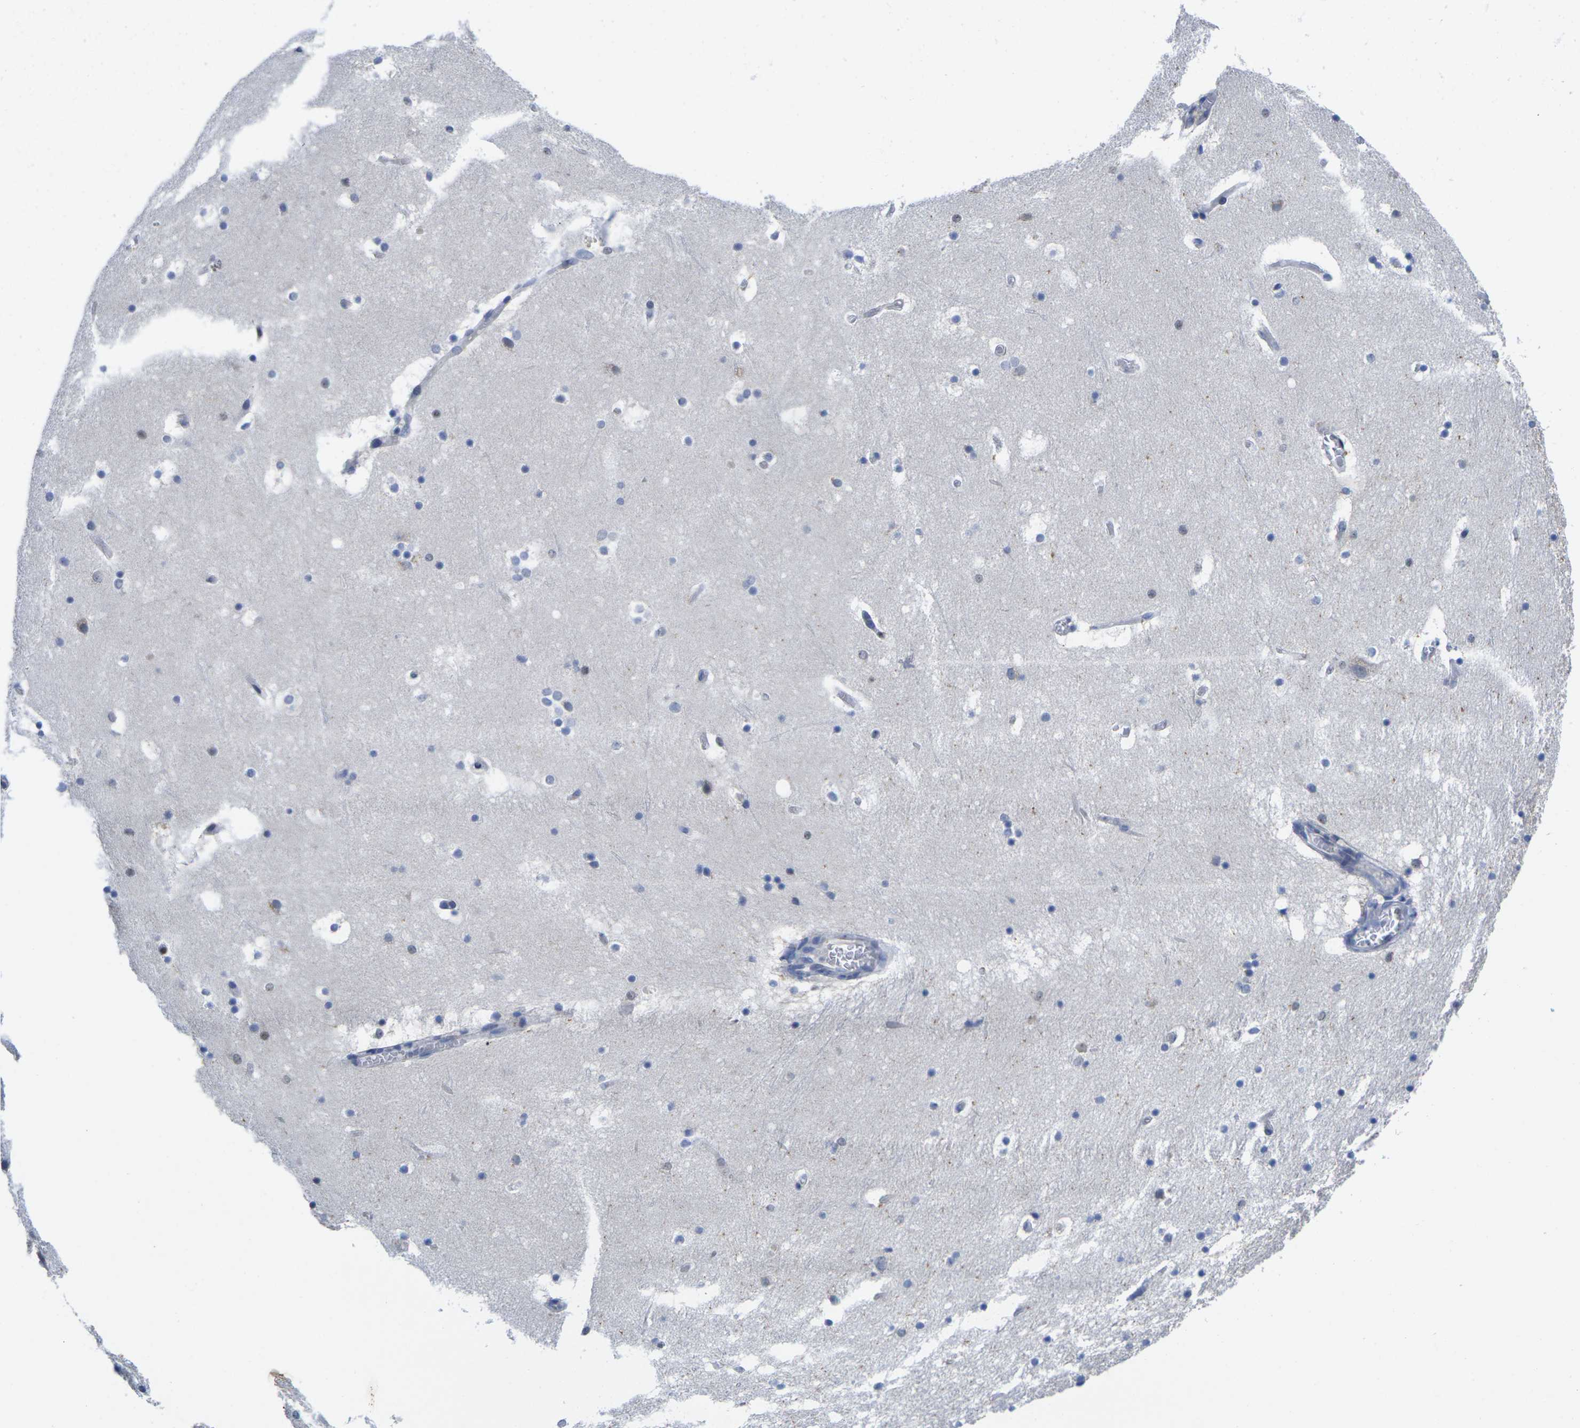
{"staining": {"intensity": "negative", "quantity": "none", "location": "none"}, "tissue": "hippocampus", "cell_type": "Glial cells", "image_type": "normal", "snomed": [{"axis": "morphology", "description": "Normal tissue, NOS"}, {"axis": "topography", "description": "Hippocampus"}], "caption": "A high-resolution photomicrograph shows immunohistochemistry (IHC) staining of normal hippocampus, which demonstrates no significant staining in glial cells.", "gene": "IKZF1", "patient": {"sex": "male", "age": 45}}